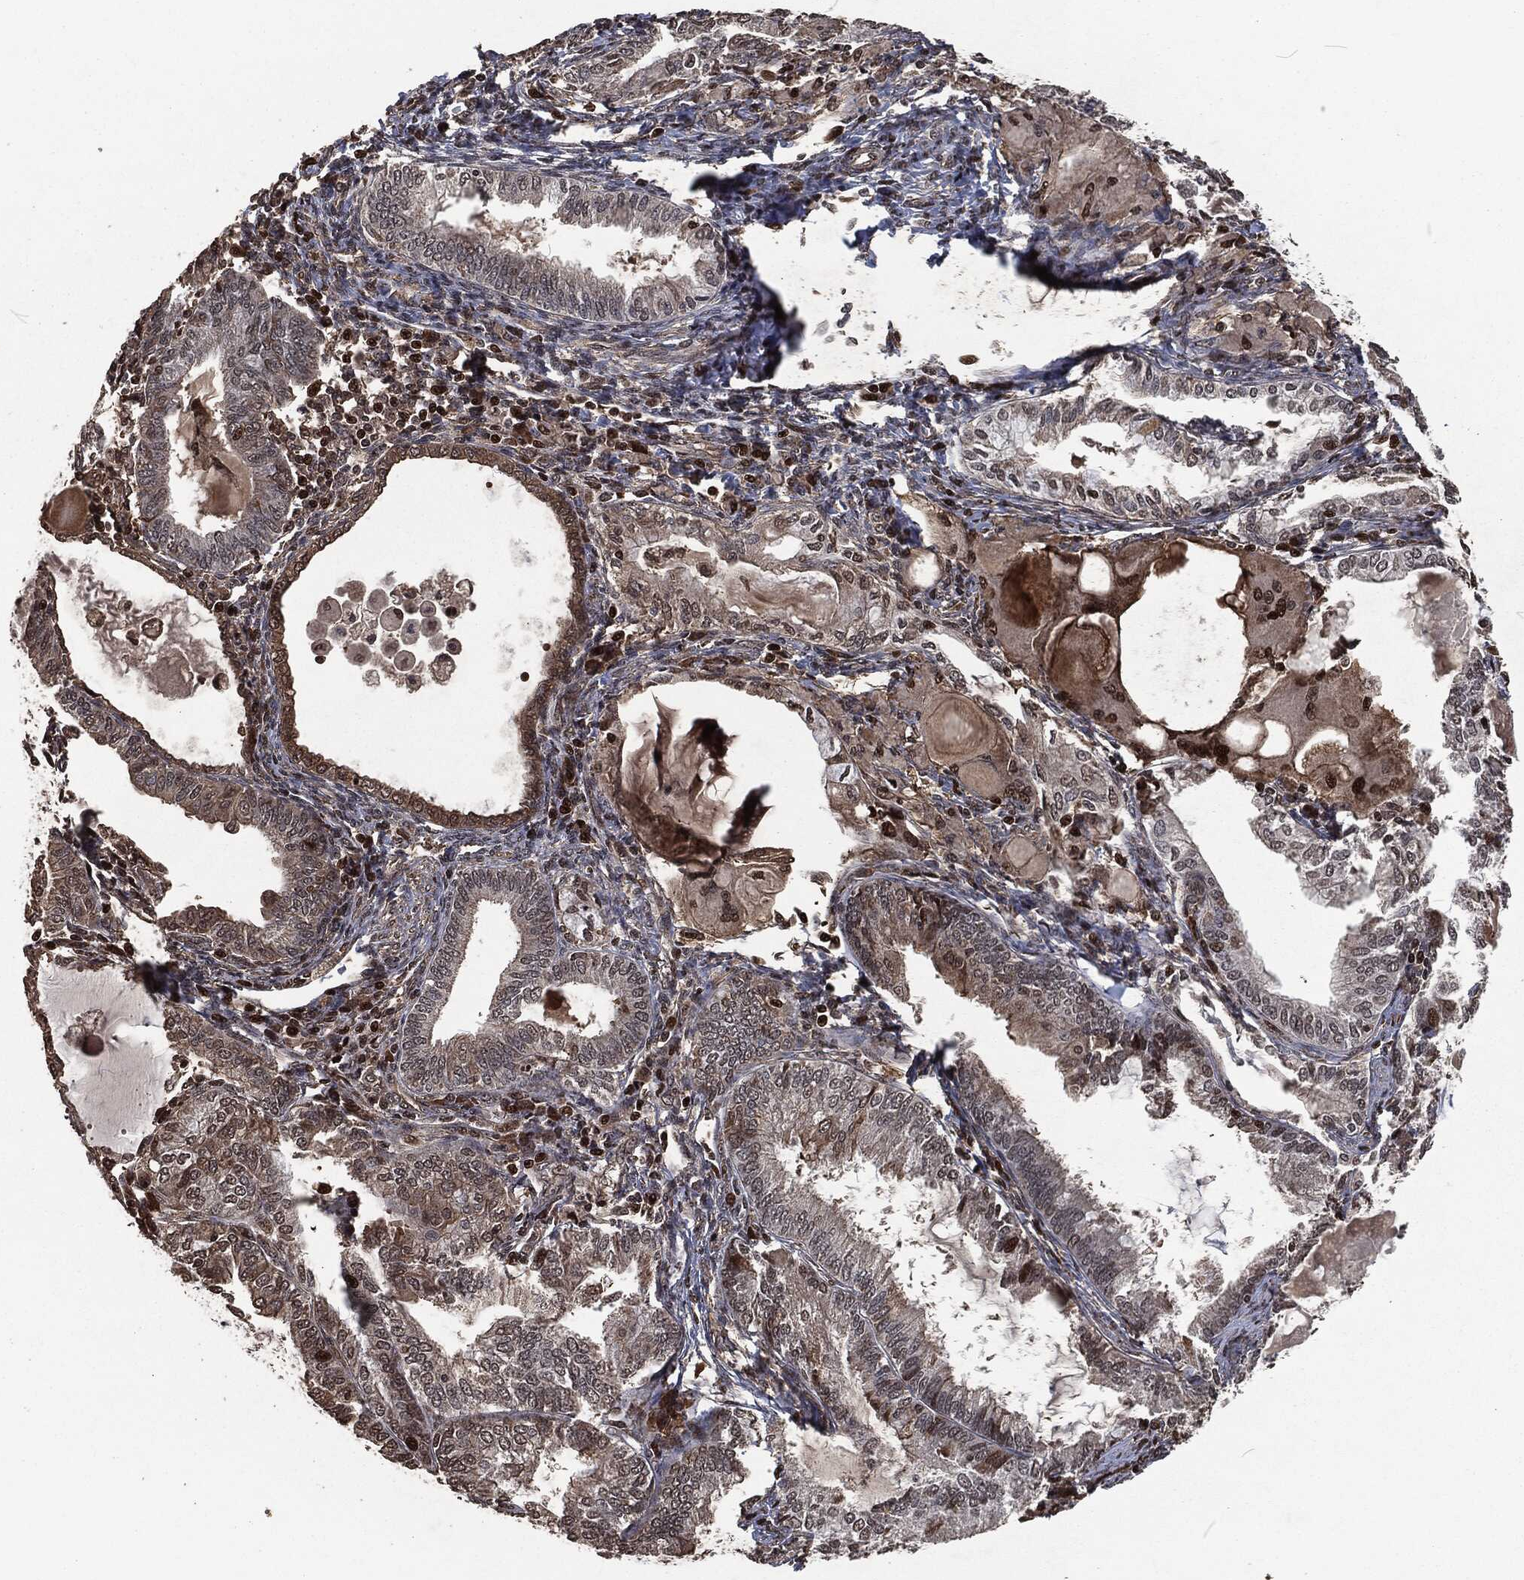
{"staining": {"intensity": "strong", "quantity": "<25%", "location": "nuclear"}, "tissue": "endometrial cancer", "cell_type": "Tumor cells", "image_type": "cancer", "snomed": [{"axis": "morphology", "description": "Adenocarcinoma, NOS"}, {"axis": "topography", "description": "Endometrium"}], "caption": "The image displays immunohistochemical staining of adenocarcinoma (endometrial). There is strong nuclear expression is seen in approximately <25% of tumor cells.", "gene": "SNAI1", "patient": {"sex": "female", "age": 86}}